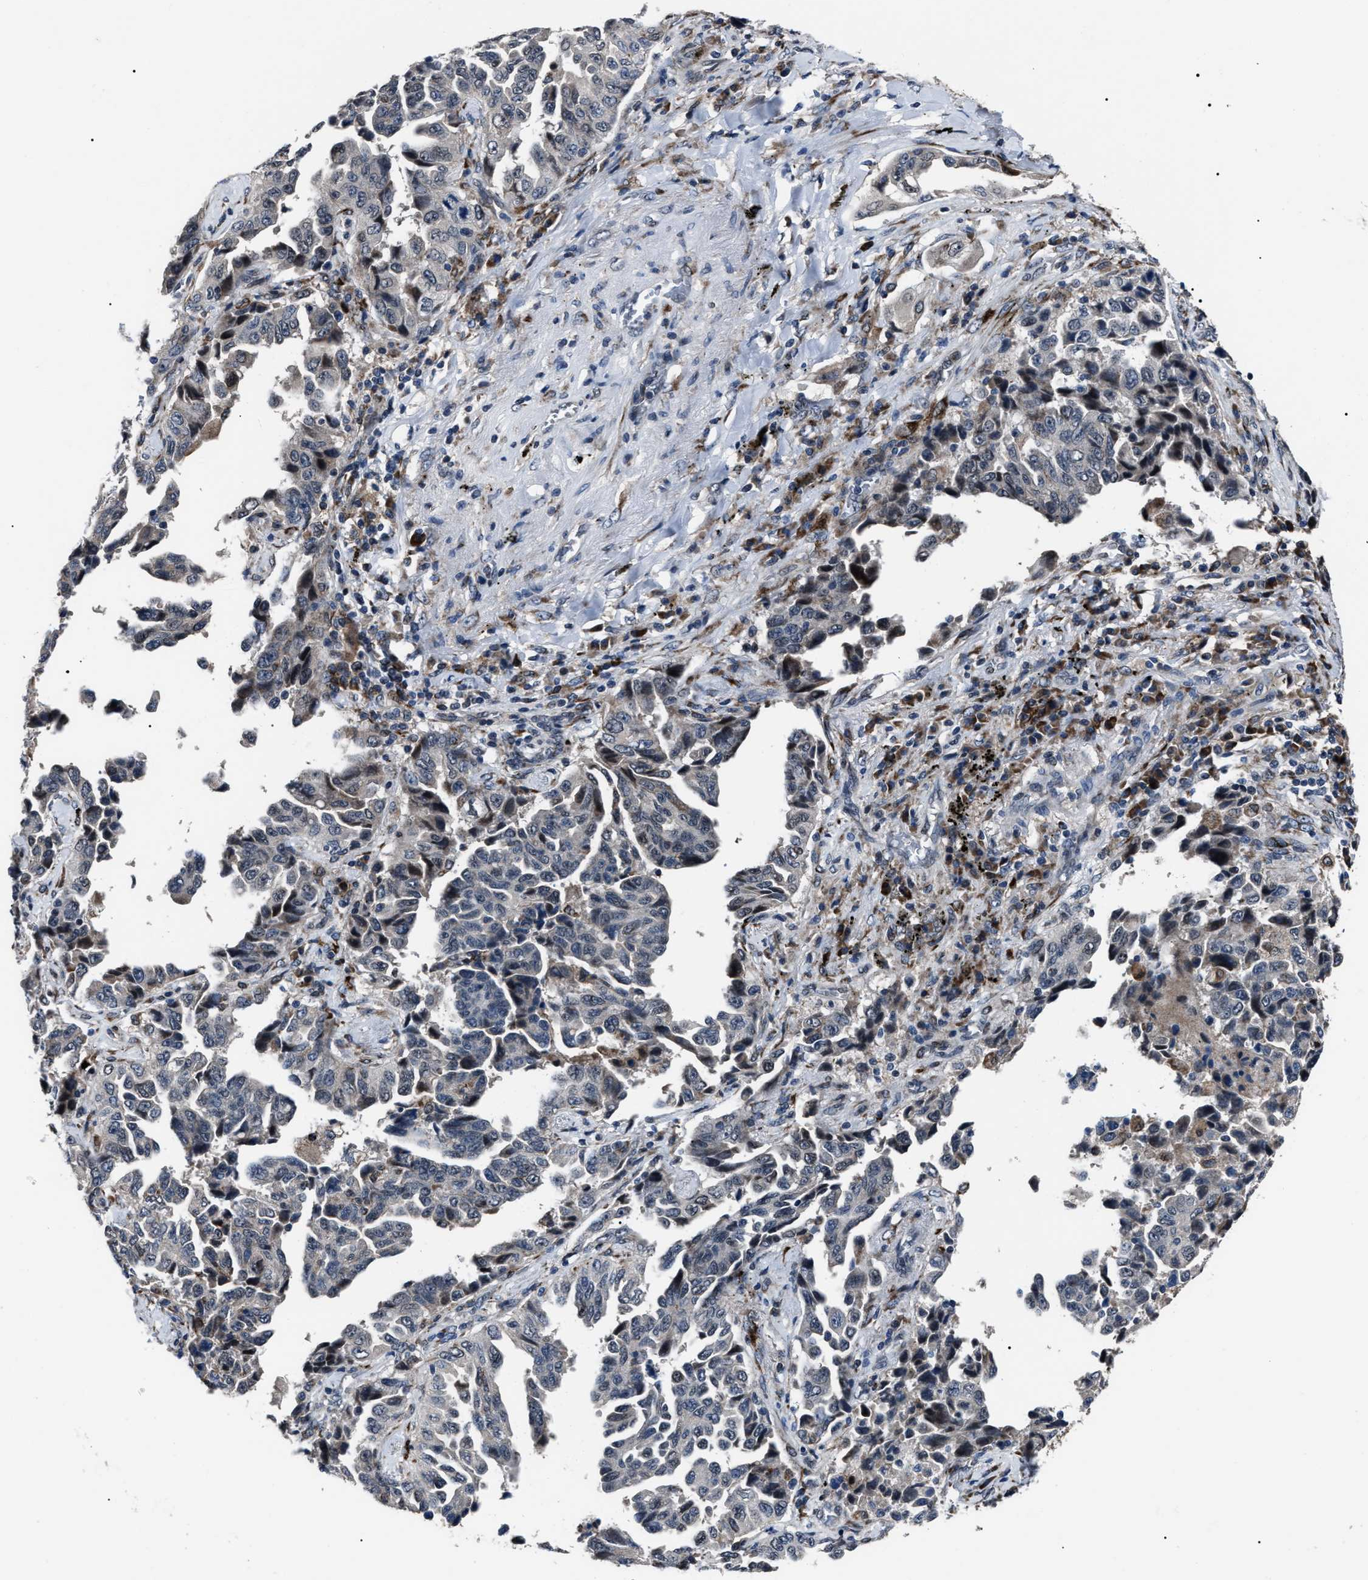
{"staining": {"intensity": "negative", "quantity": "none", "location": "none"}, "tissue": "lung cancer", "cell_type": "Tumor cells", "image_type": "cancer", "snomed": [{"axis": "morphology", "description": "Adenocarcinoma, NOS"}, {"axis": "topography", "description": "Lung"}], "caption": "This is an immunohistochemistry (IHC) histopathology image of human adenocarcinoma (lung). There is no staining in tumor cells.", "gene": "LRRC14", "patient": {"sex": "female", "age": 51}}